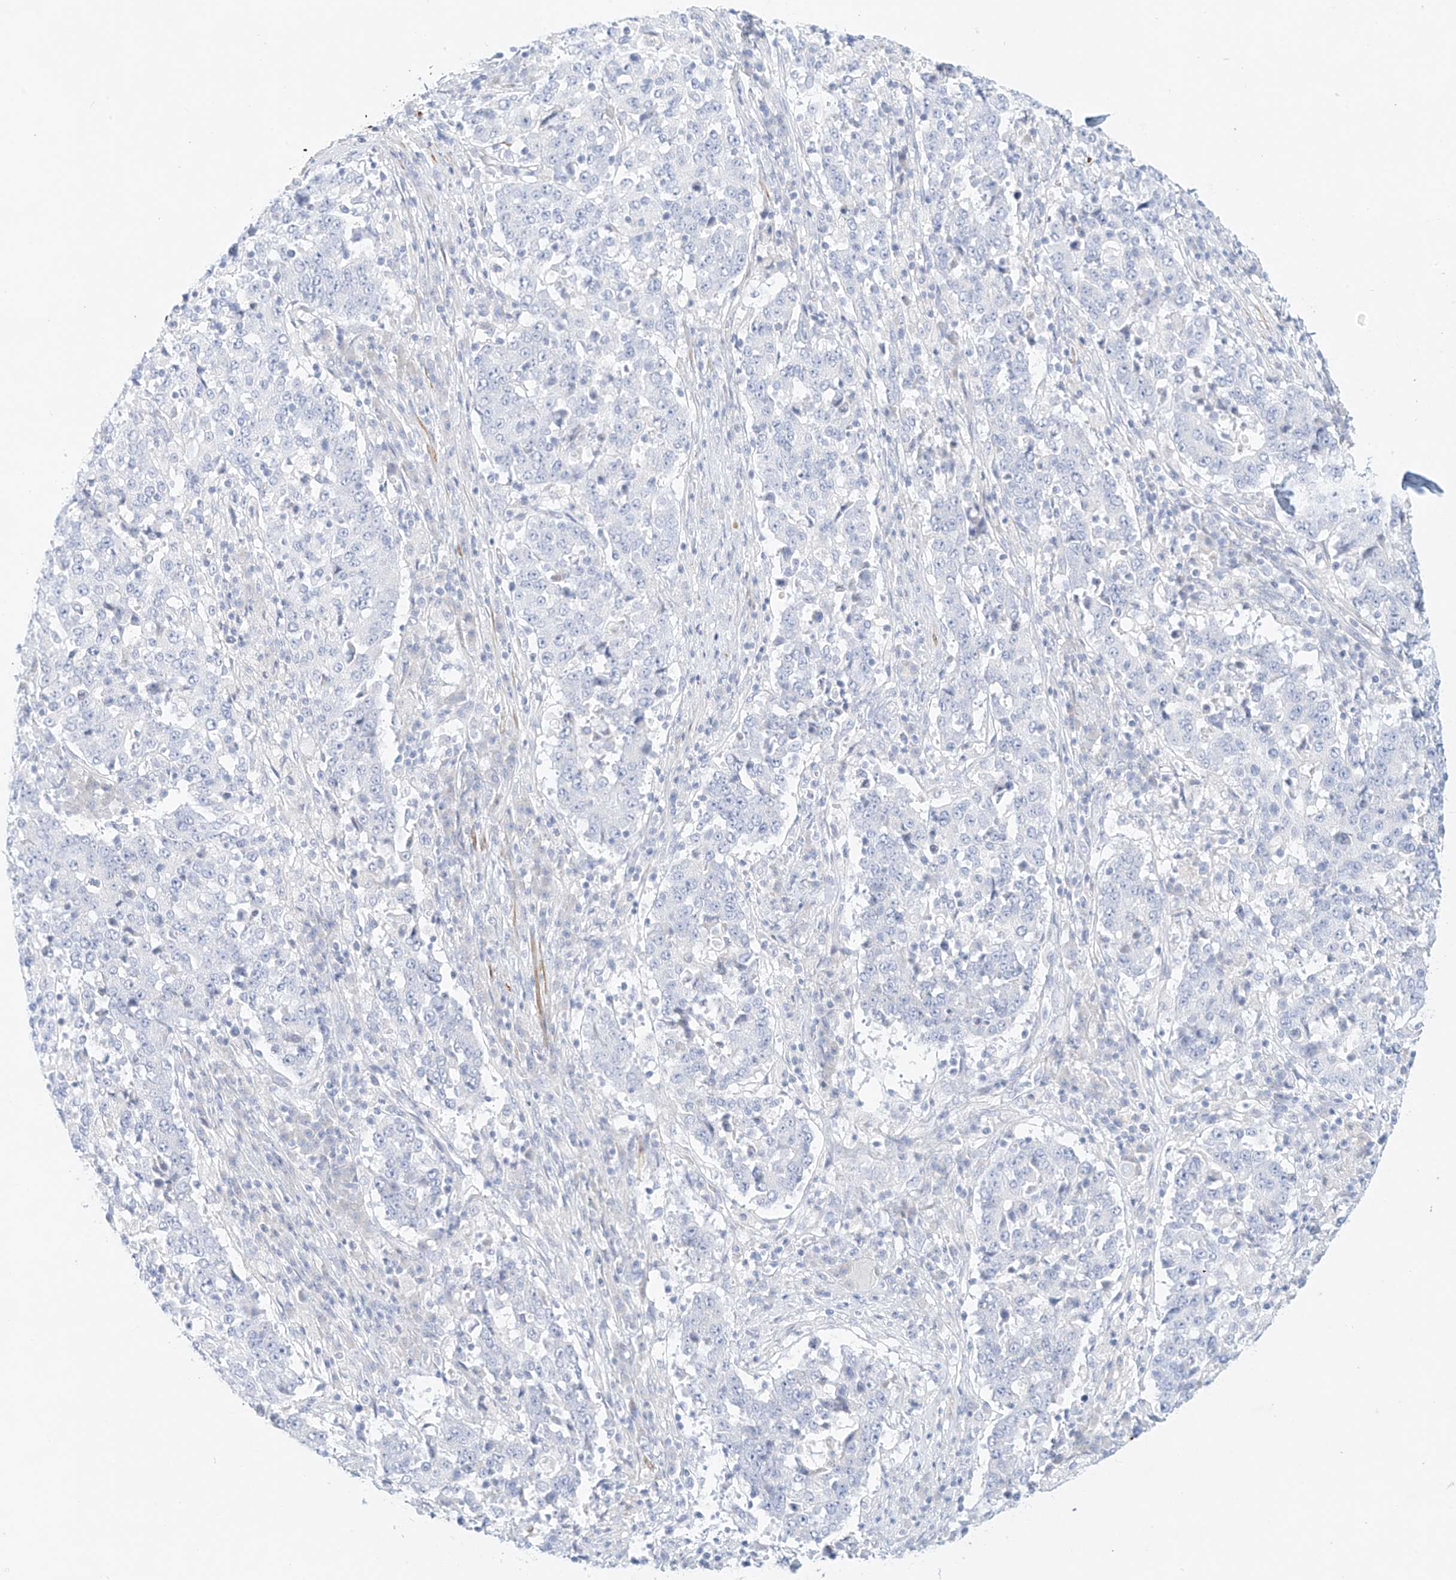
{"staining": {"intensity": "negative", "quantity": "none", "location": "none"}, "tissue": "stomach cancer", "cell_type": "Tumor cells", "image_type": "cancer", "snomed": [{"axis": "morphology", "description": "Adenocarcinoma, NOS"}, {"axis": "topography", "description": "Stomach"}], "caption": "IHC of human stomach cancer (adenocarcinoma) reveals no expression in tumor cells. (DAB IHC, high magnification).", "gene": "ST3GAL5", "patient": {"sex": "male", "age": 59}}